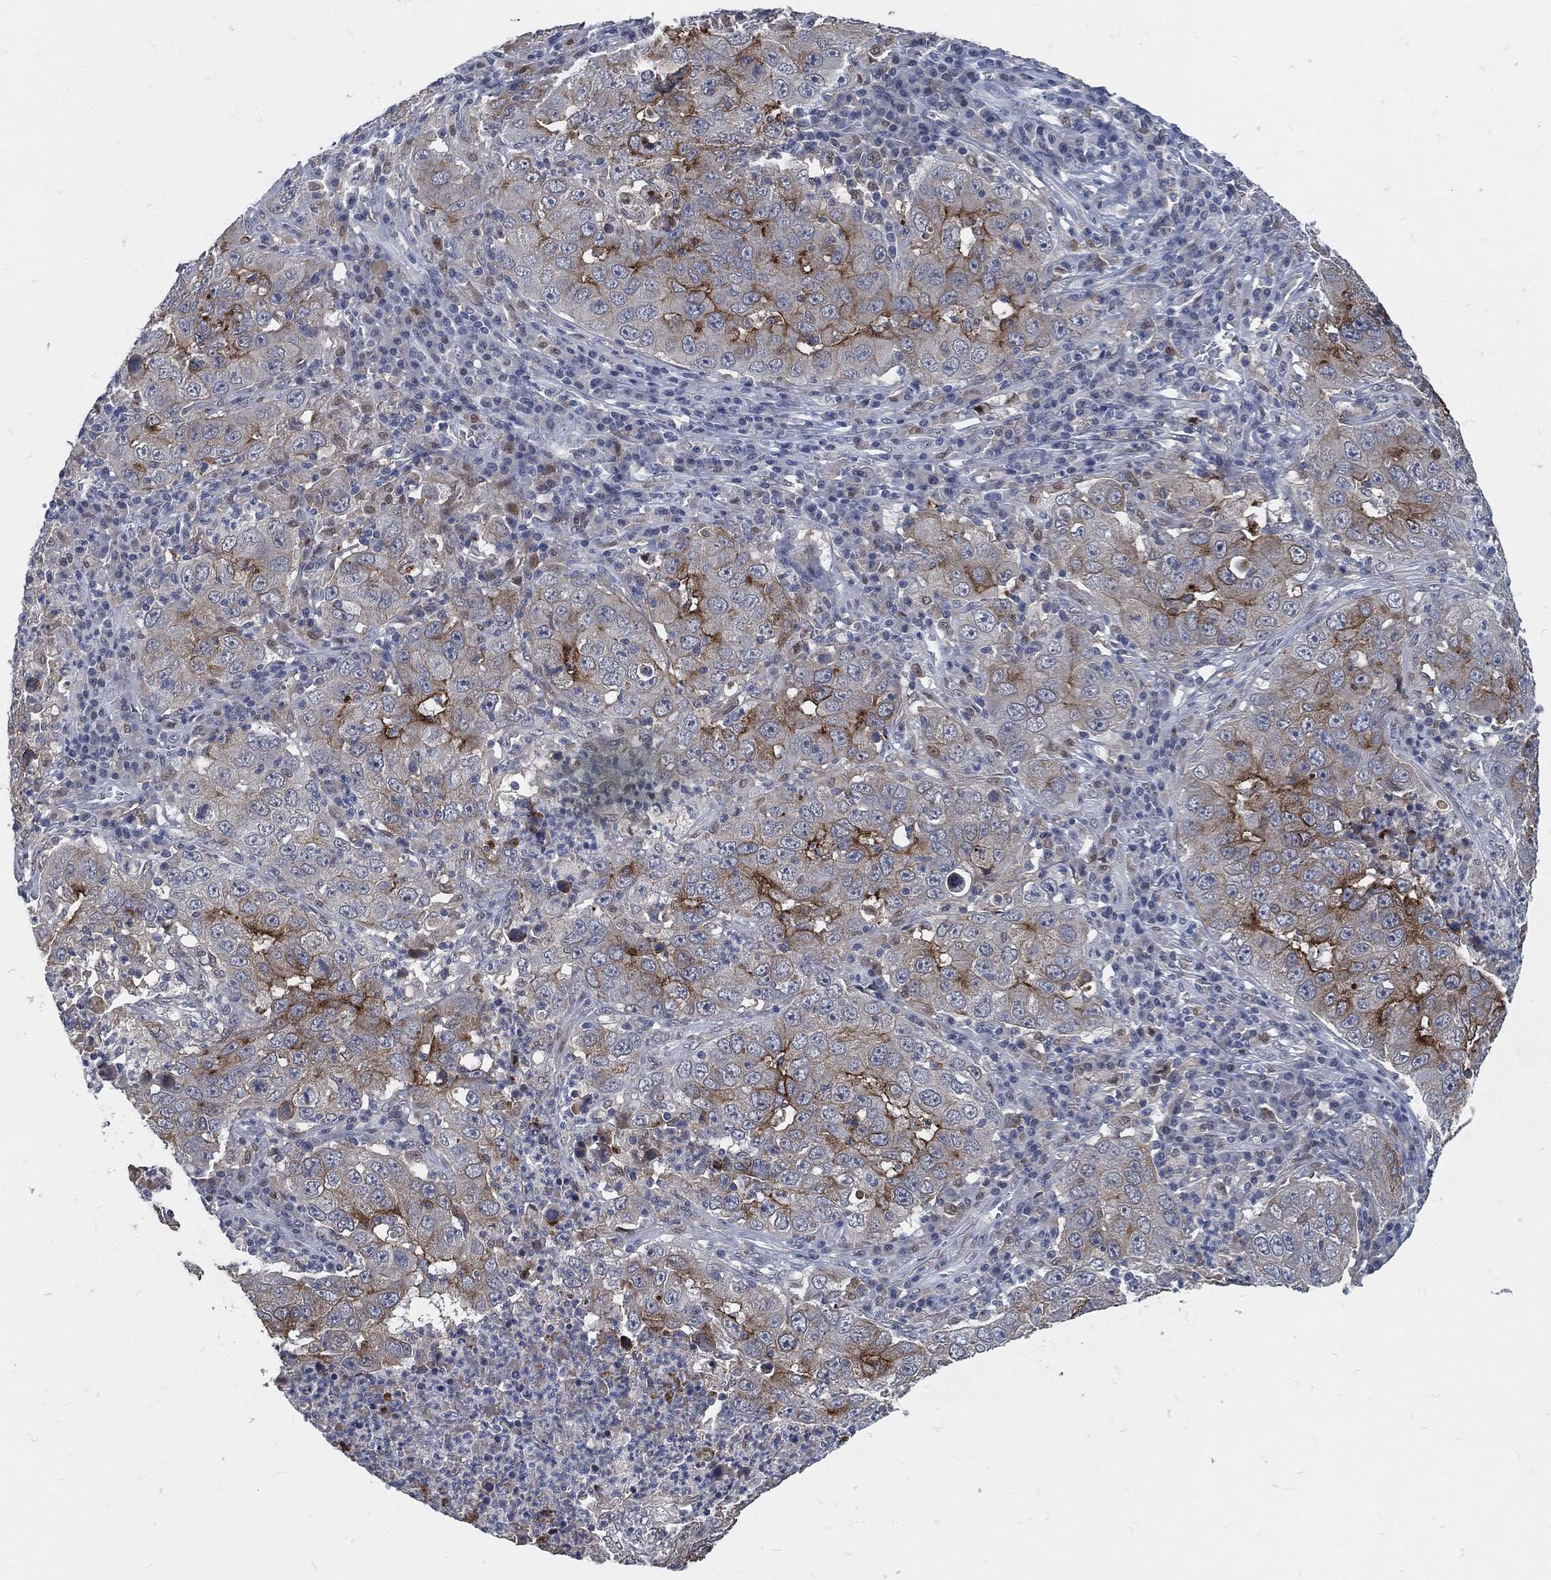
{"staining": {"intensity": "strong", "quantity": "<25%", "location": "cytoplasmic/membranous"}, "tissue": "lung cancer", "cell_type": "Tumor cells", "image_type": "cancer", "snomed": [{"axis": "morphology", "description": "Adenocarcinoma, NOS"}, {"axis": "topography", "description": "Lung"}], "caption": "Immunohistochemical staining of human lung cancer (adenocarcinoma) demonstrates strong cytoplasmic/membranous protein expression in approximately <25% of tumor cells. (Brightfield microscopy of DAB IHC at high magnification).", "gene": "PROM1", "patient": {"sex": "male", "age": 73}}